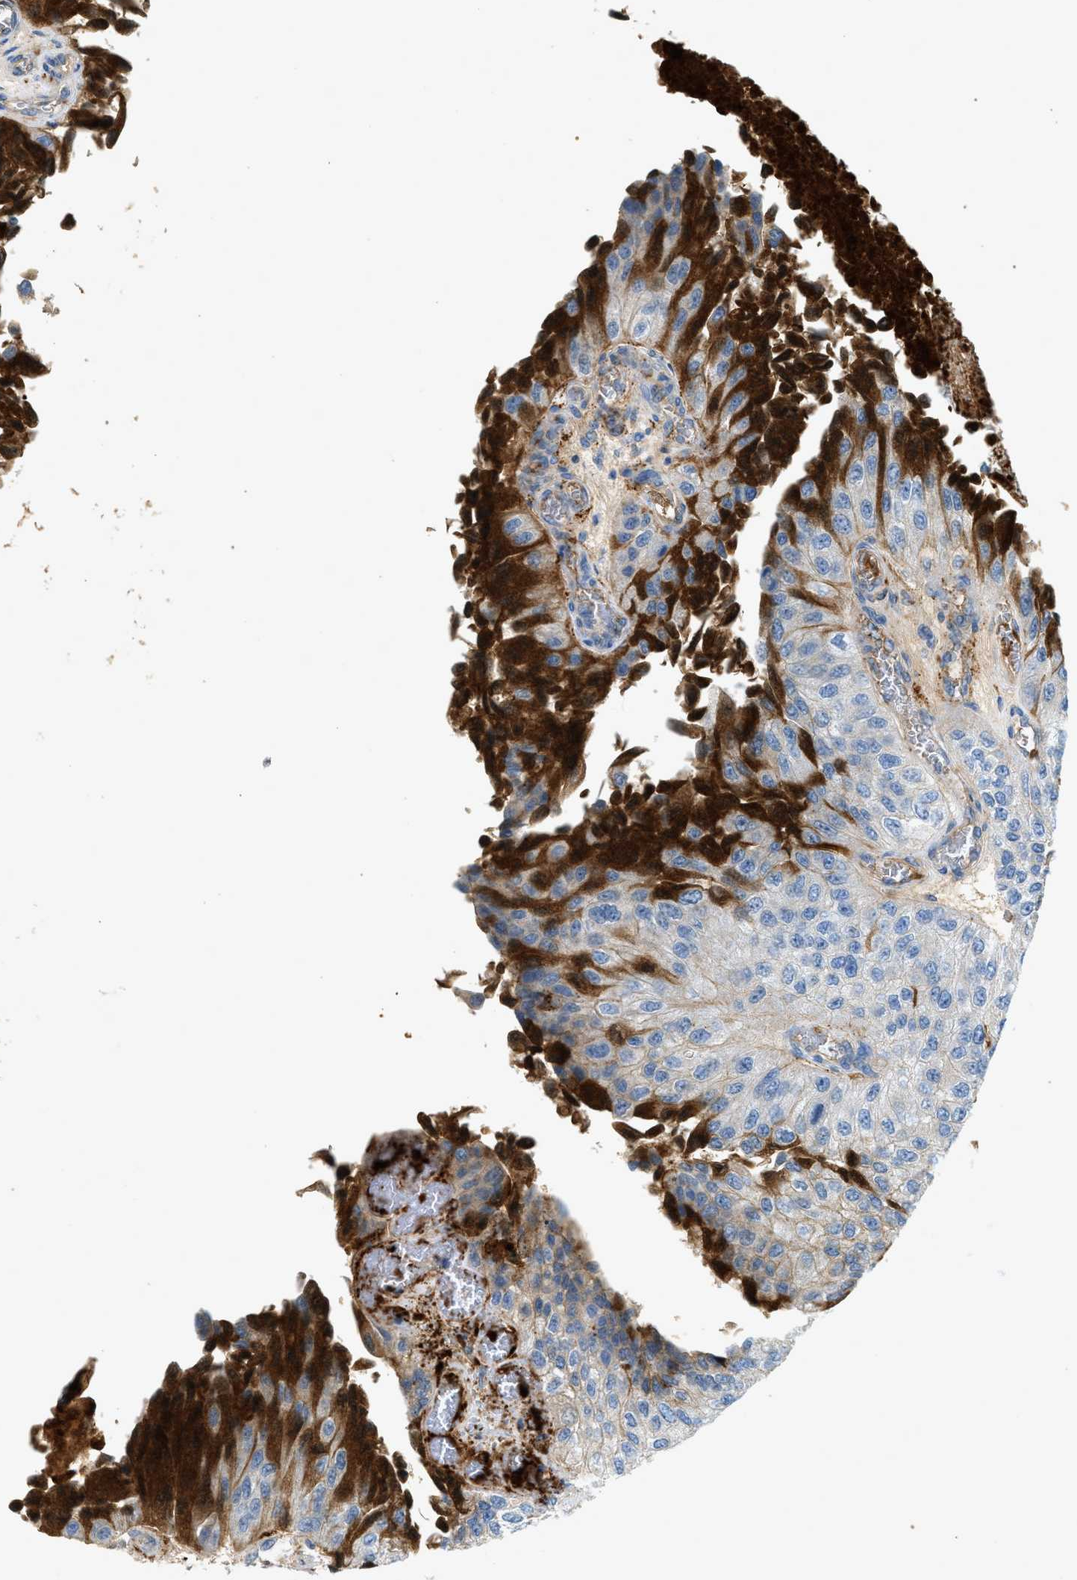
{"staining": {"intensity": "moderate", "quantity": "<25%", "location": "cytoplasmic/membranous"}, "tissue": "urothelial cancer", "cell_type": "Tumor cells", "image_type": "cancer", "snomed": [{"axis": "morphology", "description": "Urothelial carcinoma, High grade"}, {"axis": "topography", "description": "Kidney"}, {"axis": "topography", "description": "Urinary bladder"}], "caption": "Human urothelial cancer stained with a brown dye demonstrates moderate cytoplasmic/membranous positive positivity in approximately <25% of tumor cells.", "gene": "F2", "patient": {"sex": "male", "age": 77}}